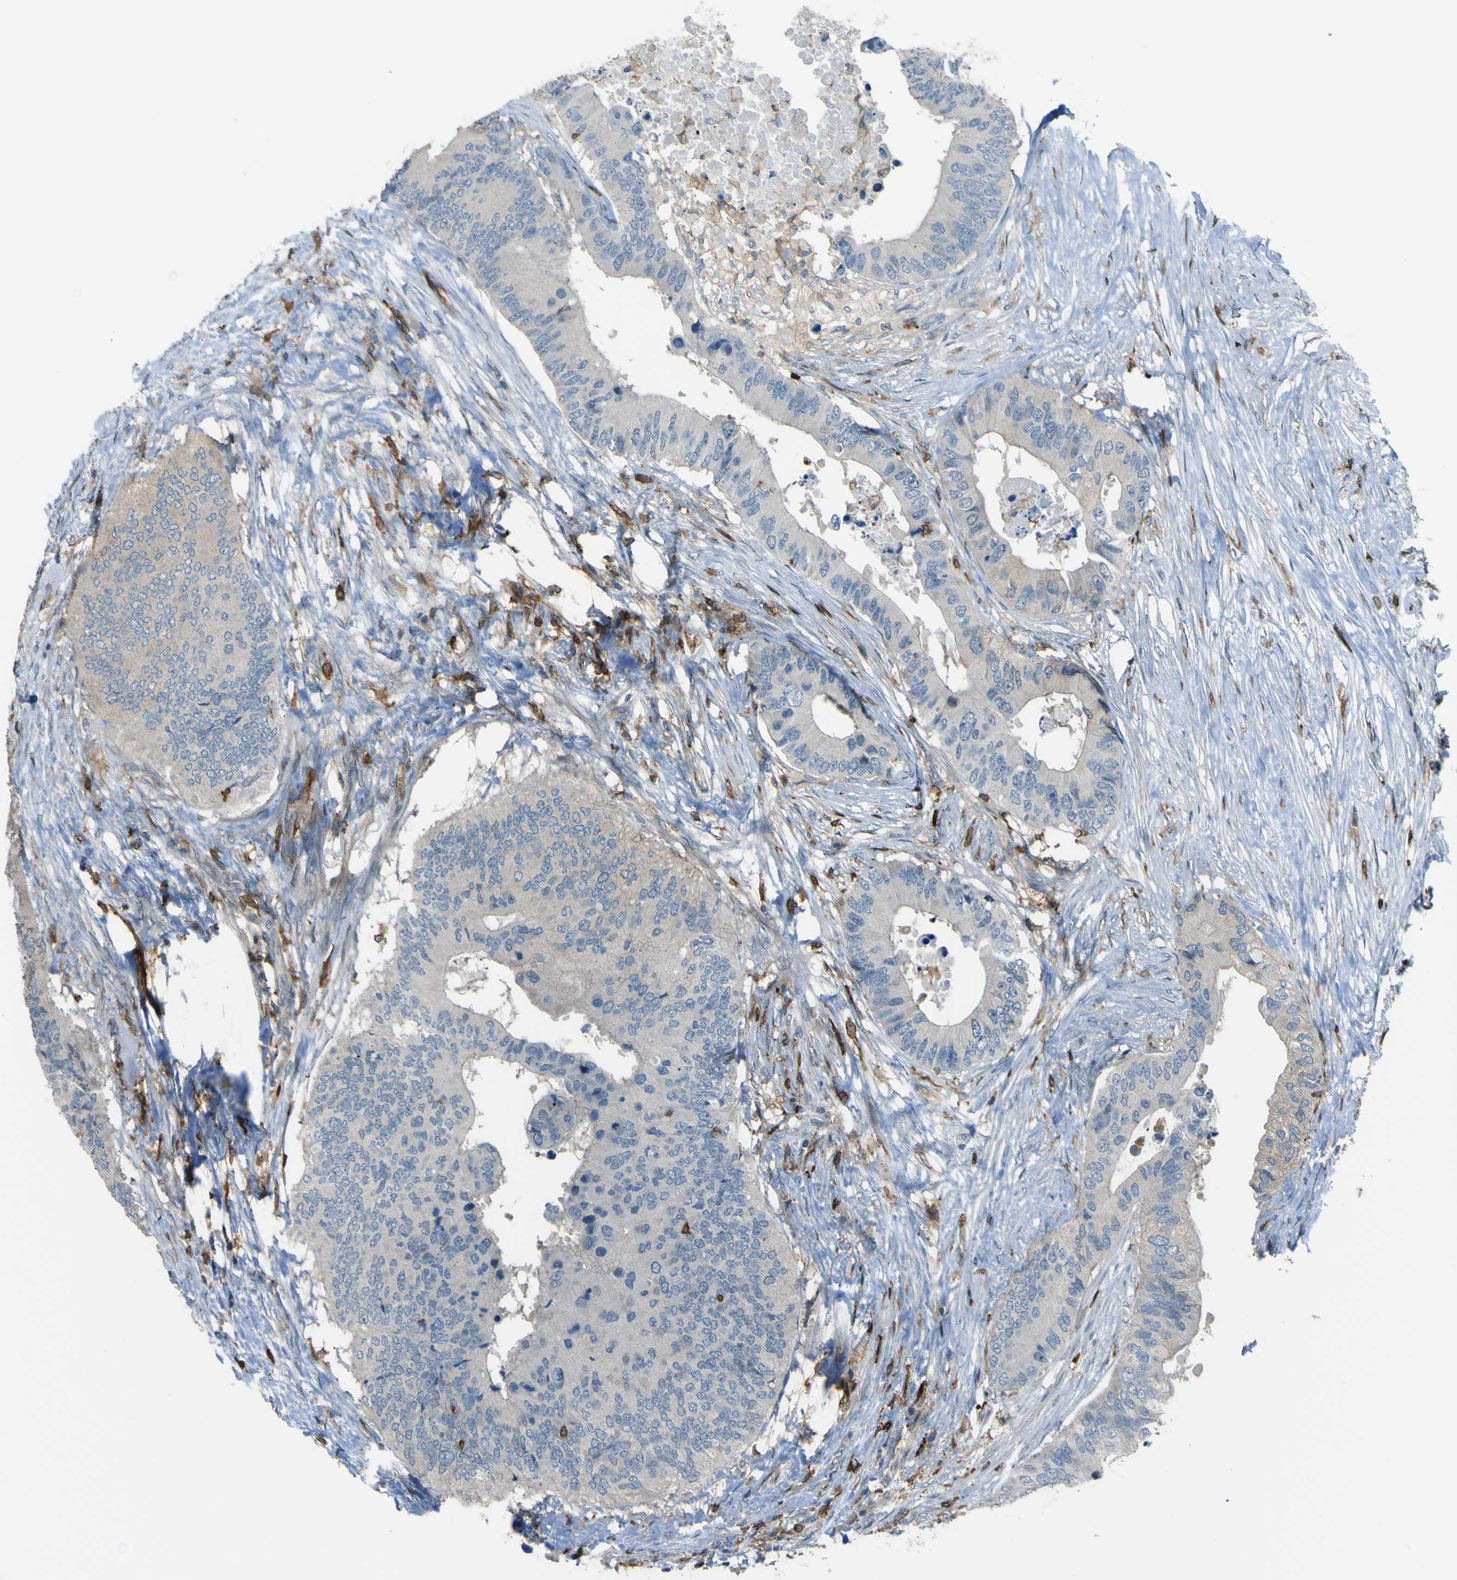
{"staining": {"intensity": "negative", "quantity": "none", "location": "none"}, "tissue": "colorectal cancer", "cell_type": "Tumor cells", "image_type": "cancer", "snomed": [{"axis": "morphology", "description": "Adenocarcinoma, NOS"}, {"axis": "topography", "description": "Colon"}], "caption": "This is a image of IHC staining of adenocarcinoma (colorectal), which shows no positivity in tumor cells. (Stains: DAB immunohistochemistry with hematoxylin counter stain, Microscopy: brightfield microscopy at high magnification).", "gene": "PCDHB5", "patient": {"sex": "male", "age": 71}}